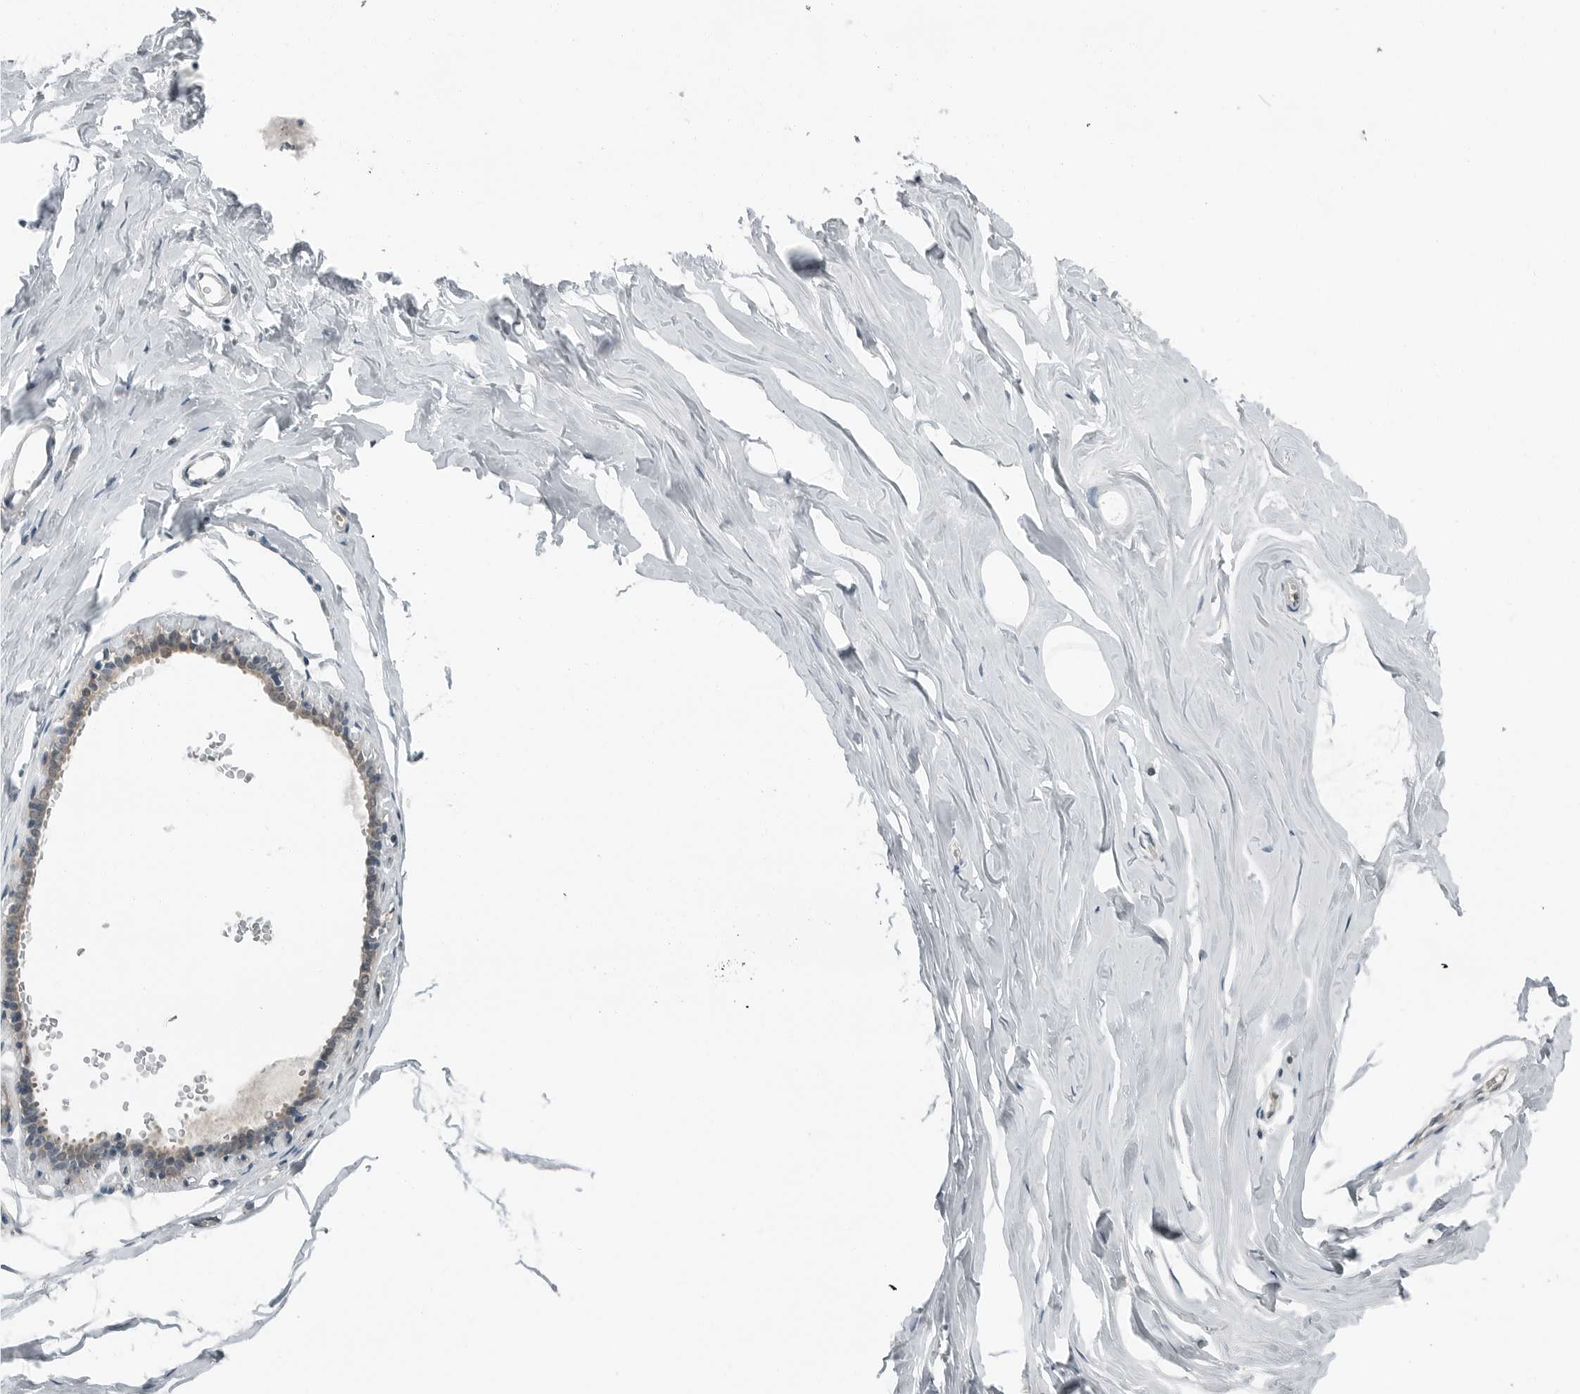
{"staining": {"intensity": "negative", "quantity": "none", "location": "none"}, "tissue": "adipose tissue", "cell_type": "Adipocytes", "image_type": "normal", "snomed": [{"axis": "morphology", "description": "Normal tissue, NOS"}, {"axis": "morphology", "description": "Fibrosis, NOS"}, {"axis": "topography", "description": "Breast"}, {"axis": "topography", "description": "Adipose tissue"}], "caption": "Immunohistochemical staining of unremarkable adipose tissue shows no significant expression in adipocytes. (DAB IHC with hematoxylin counter stain).", "gene": "ENSG00000286112", "patient": {"sex": "female", "age": 39}}